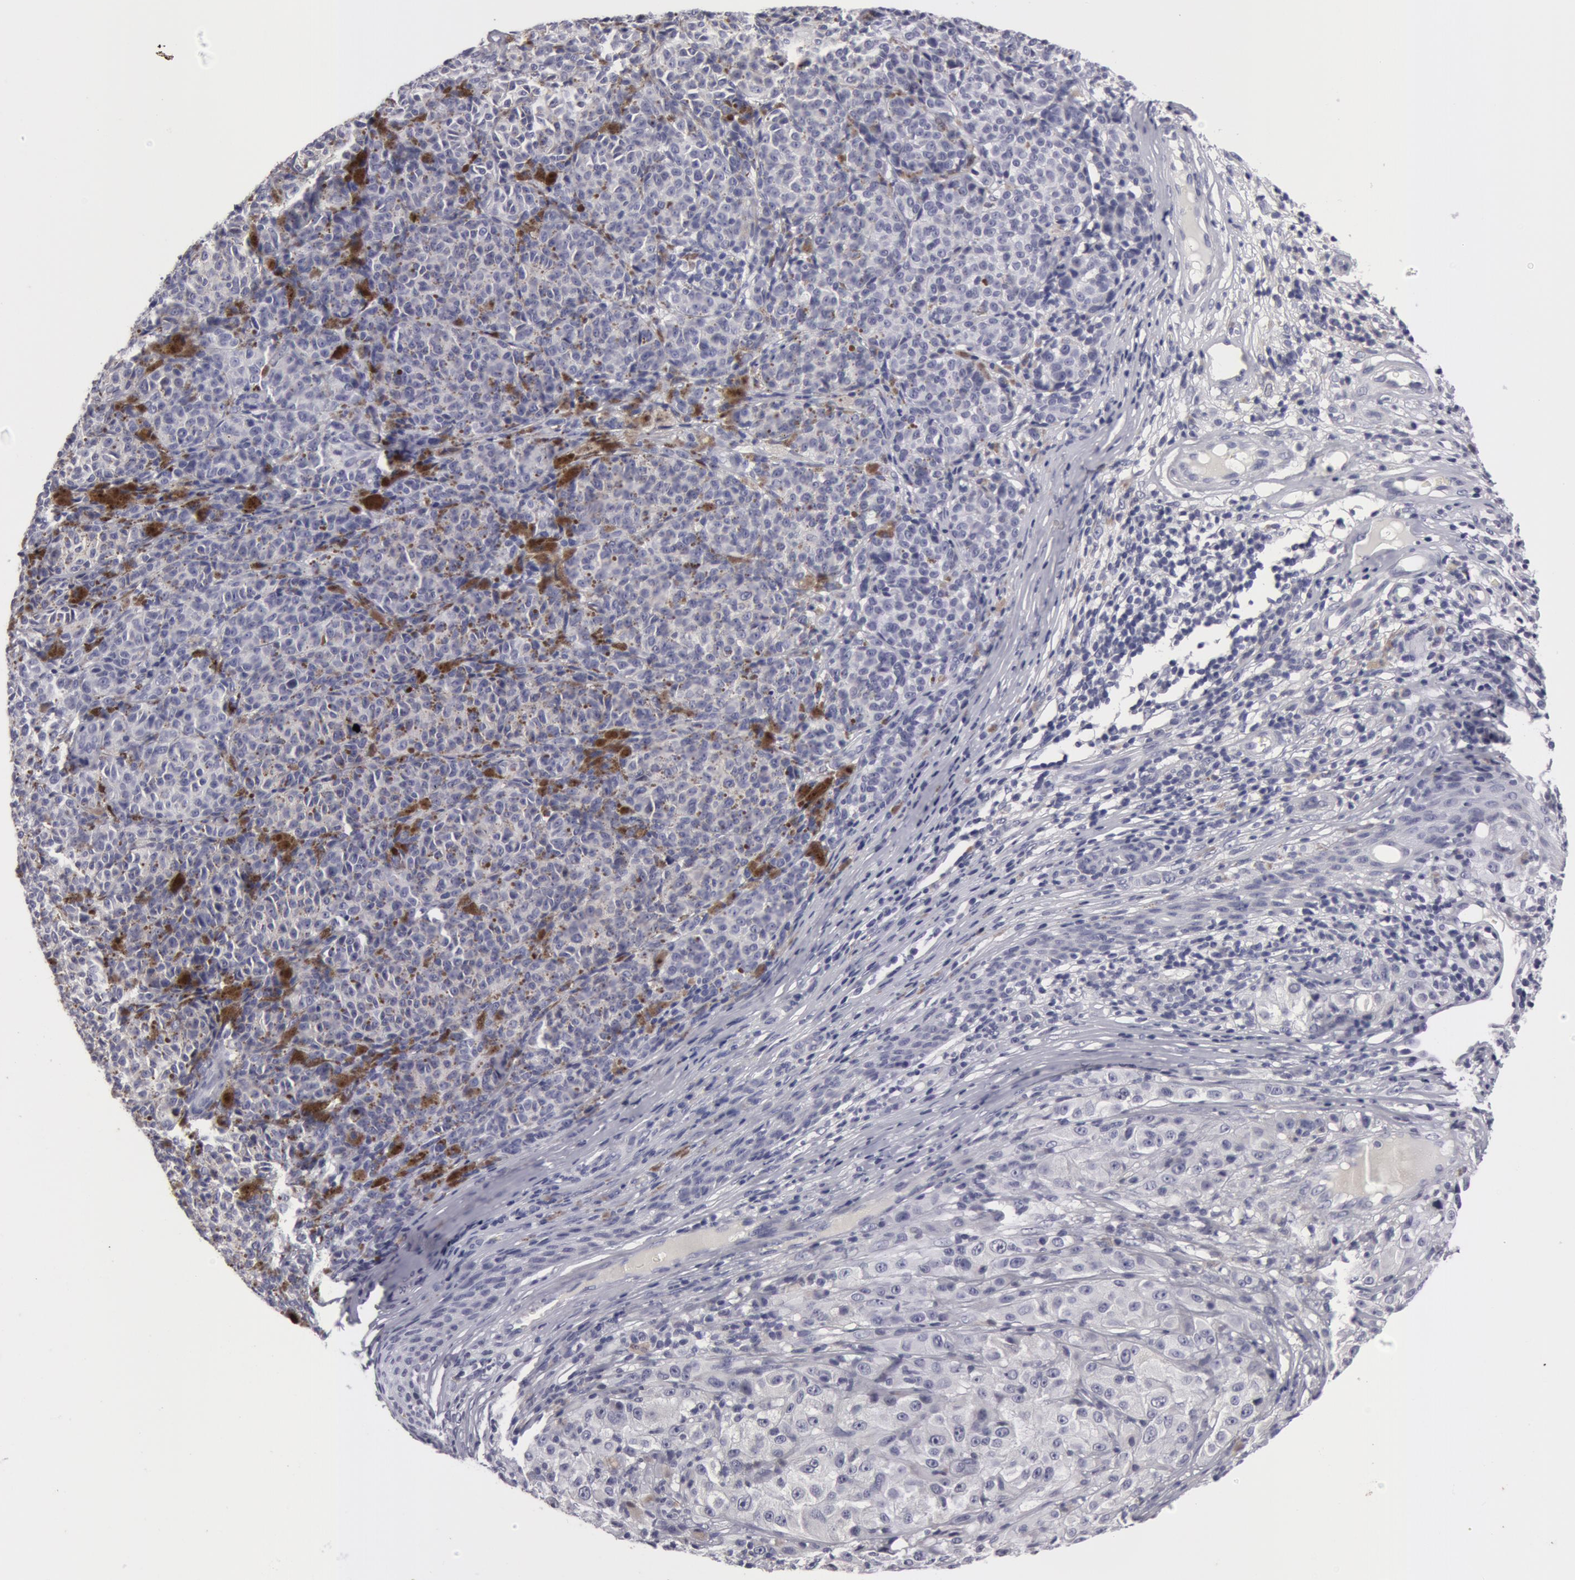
{"staining": {"intensity": "negative", "quantity": "none", "location": "none"}, "tissue": "melanoma", "cell_type": "Tumor cells", "image_type": "cancer", "snomed": [{"axis": "morphology", "description": "Malignant melanoma, NOS"}, {"axis": "topography", "description": "Skin"}], "caption": "Melanoma was stained to show a protein in brown. There is no significant positivity in tumor cells.", "gene": "NLGN4X", "patient": {"sex": "male", "age": 56}}